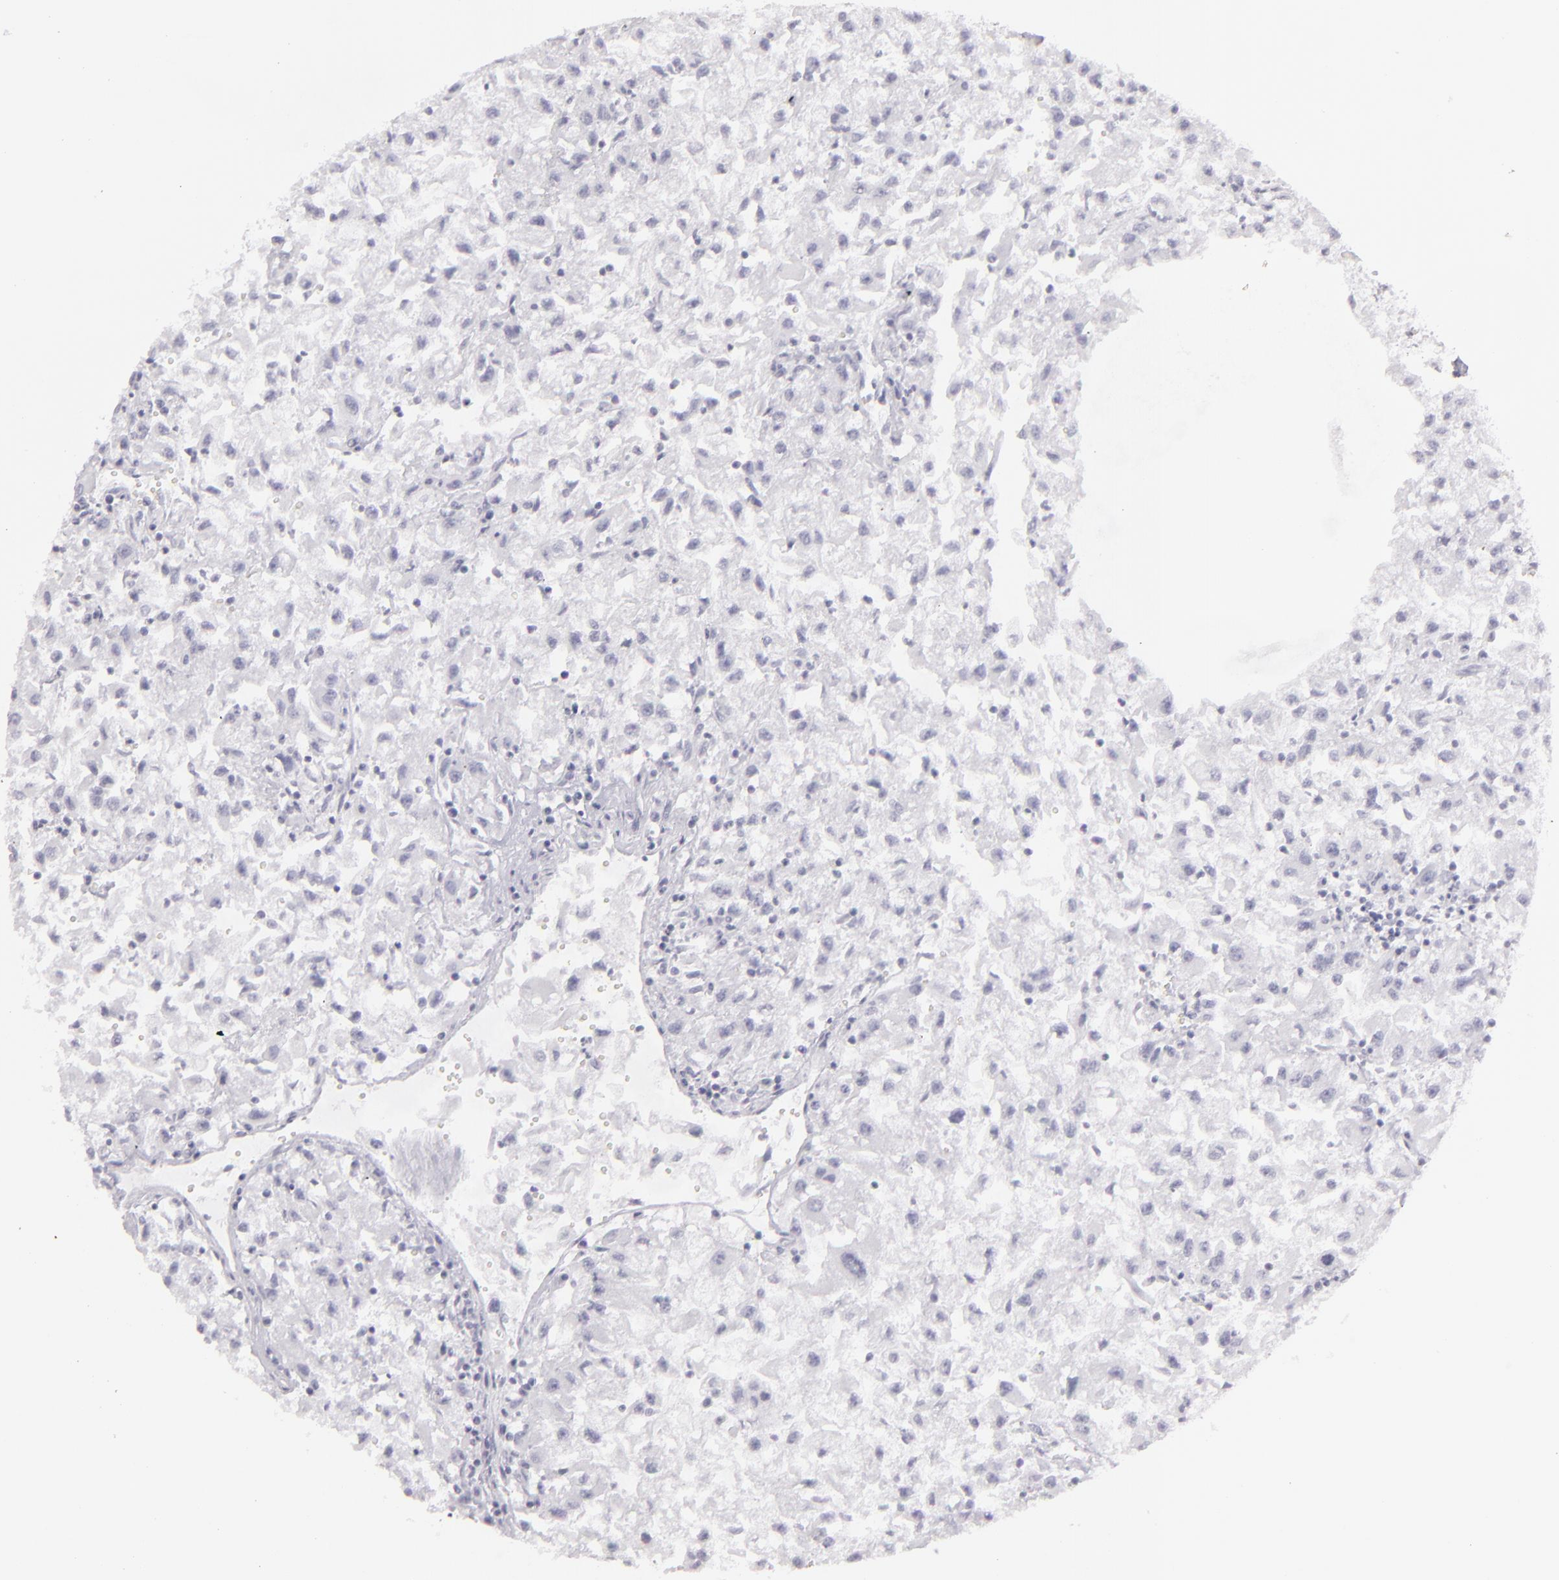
{"staining": {"intensity": "negative", "quantity": "none", "location": "none"}, "tissue": "renal cancer", "cell_type": "Tumor cells", "image_type": "cancer", "snomed": [{"axis": "morphology", "description": "Adenocarcinoma, NOS"}, {"axis": "topography", "description": "Kidney"}], "caption": "IHC image of human renal cancer stained for a protein (brown), which shows no positivity in tumor cells.", "gene": "FLG", "patient": {"sex": "male", "age": 59}}